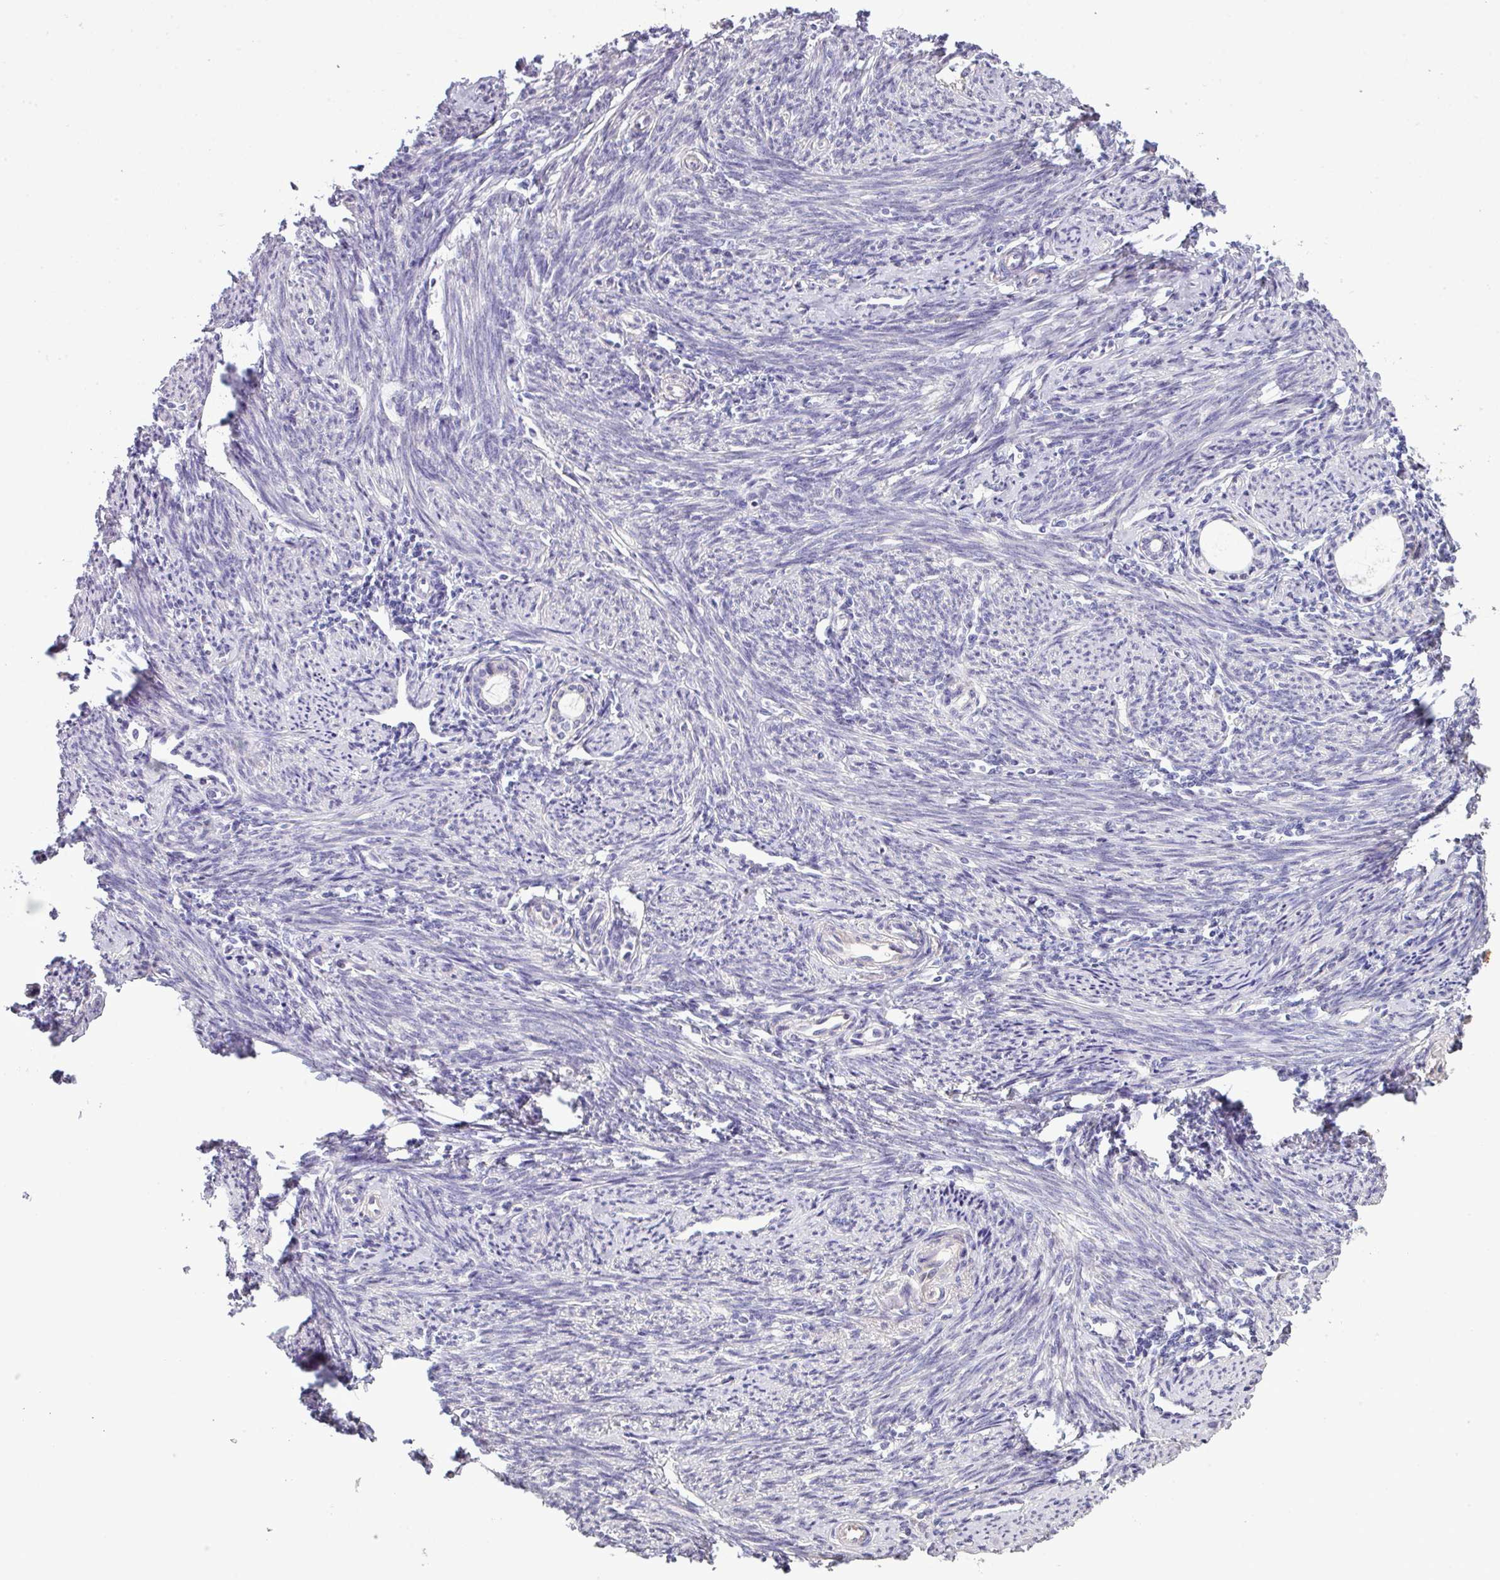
{"staining": {"intensity": "negative", "quantity": "none", "location": "none"}, "tissue": "endometrium", "cell_type": "Cells in endometrial stroma", "image_type": "normal", "snomed": [{"axis": "morphology", "description": "Normal tissue, NOS"}, {"axis": "topography", "description": "Endometrium"}], "caption": "This is an immunohistochemistry photomicrograph of benign endometrium. There is no positivity in cells in endometrial stroma.", "gene": "IRGC", "patient": {"sex": "female", "age": 63}}